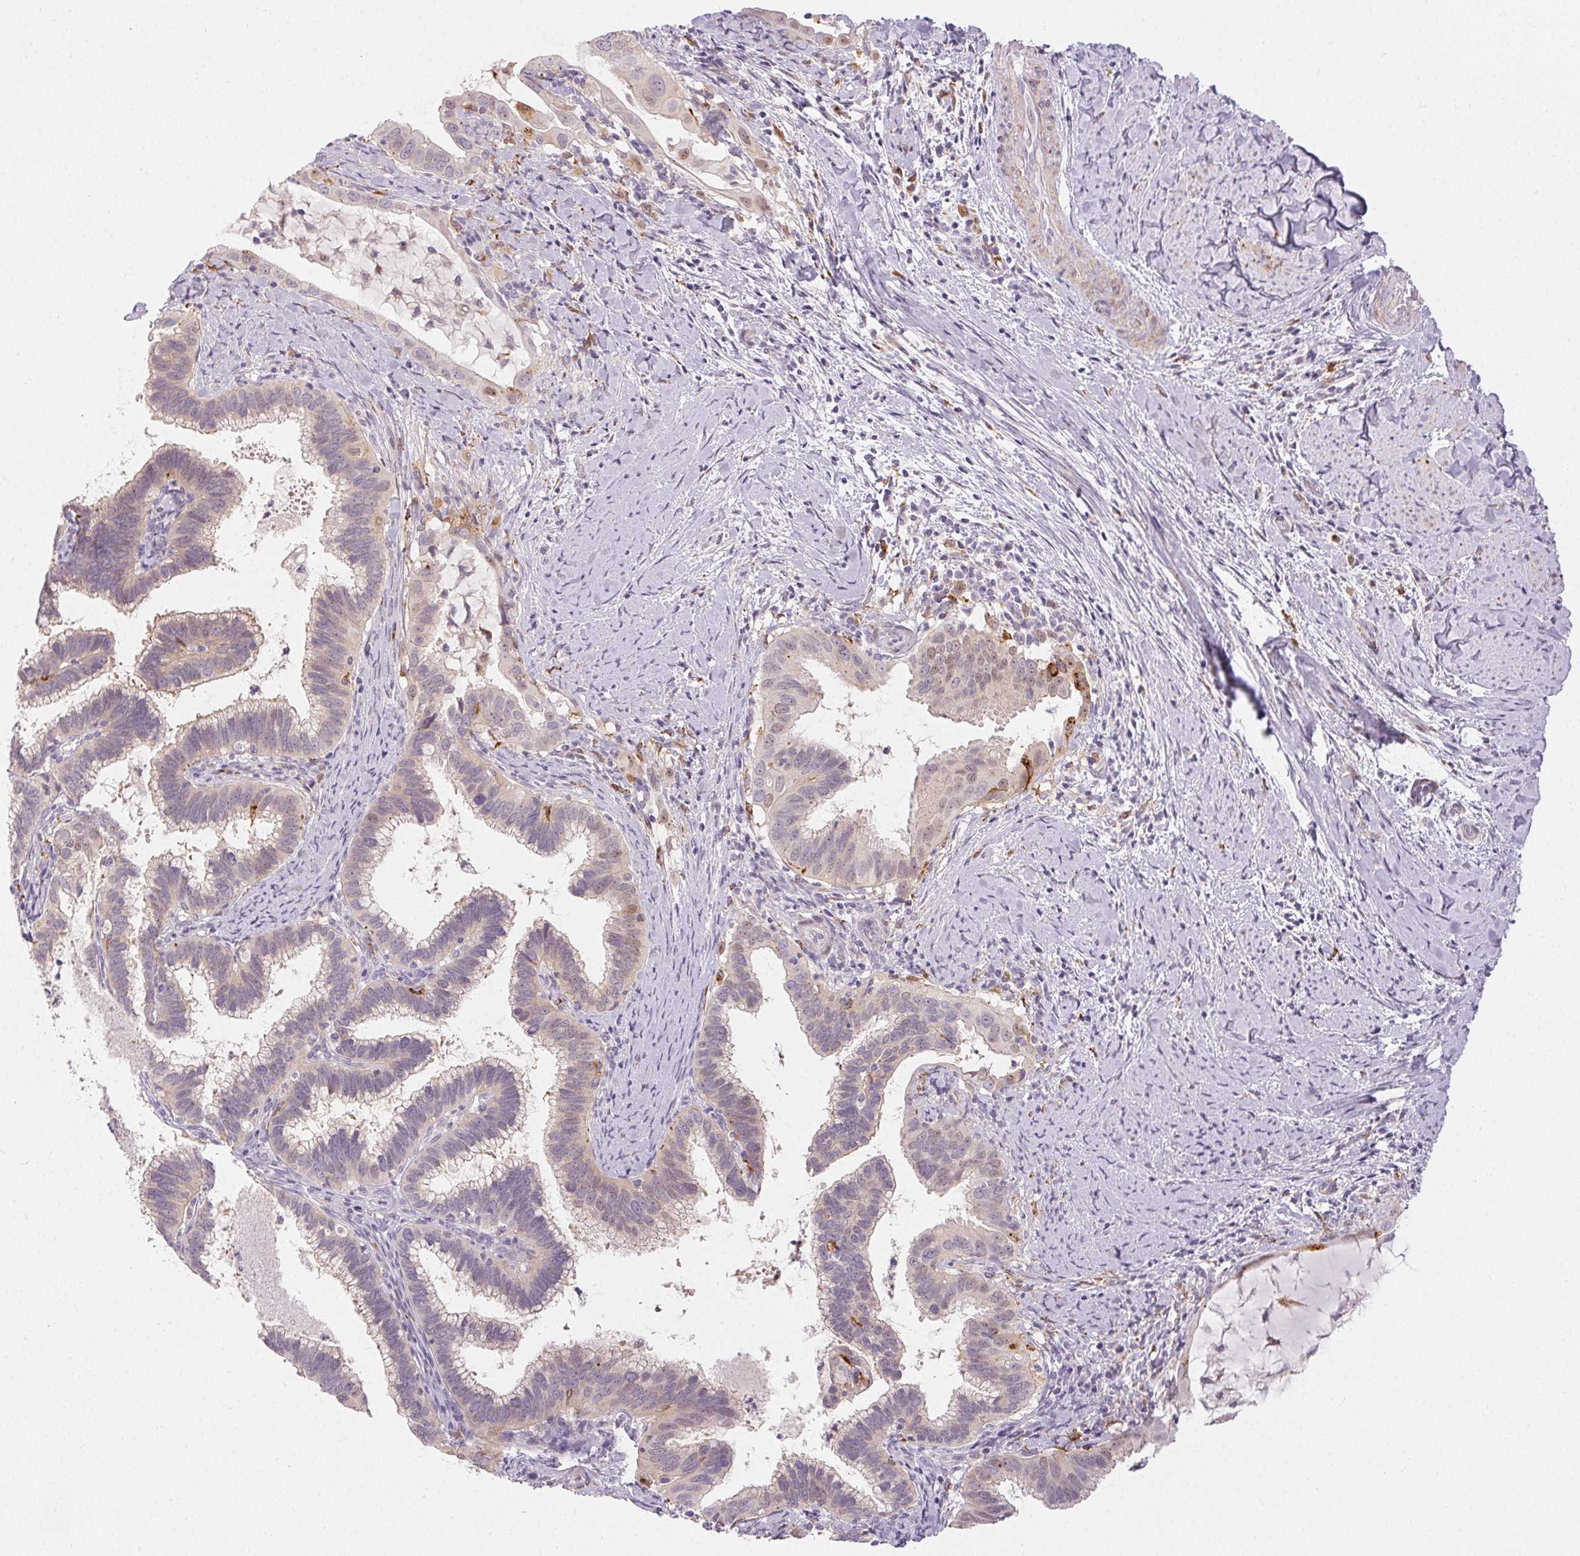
{"staining": {"intensity": "negative", "quantity": "none", "location": "none"}, "tissue": "cervical cancer", "cell_type": "Tumor cells", "image_type": "cancer", "snomed": [{"axis": "morphology", "description": "Adenocarcinoma, NOS"}, {"axis": "topography", "description": "Cervix"}], "caption": "Tumor cells show no significant staining in cervical cancer.", "gene": "RPGRIP1", "patient": {"sex": "female", "age": 61}}